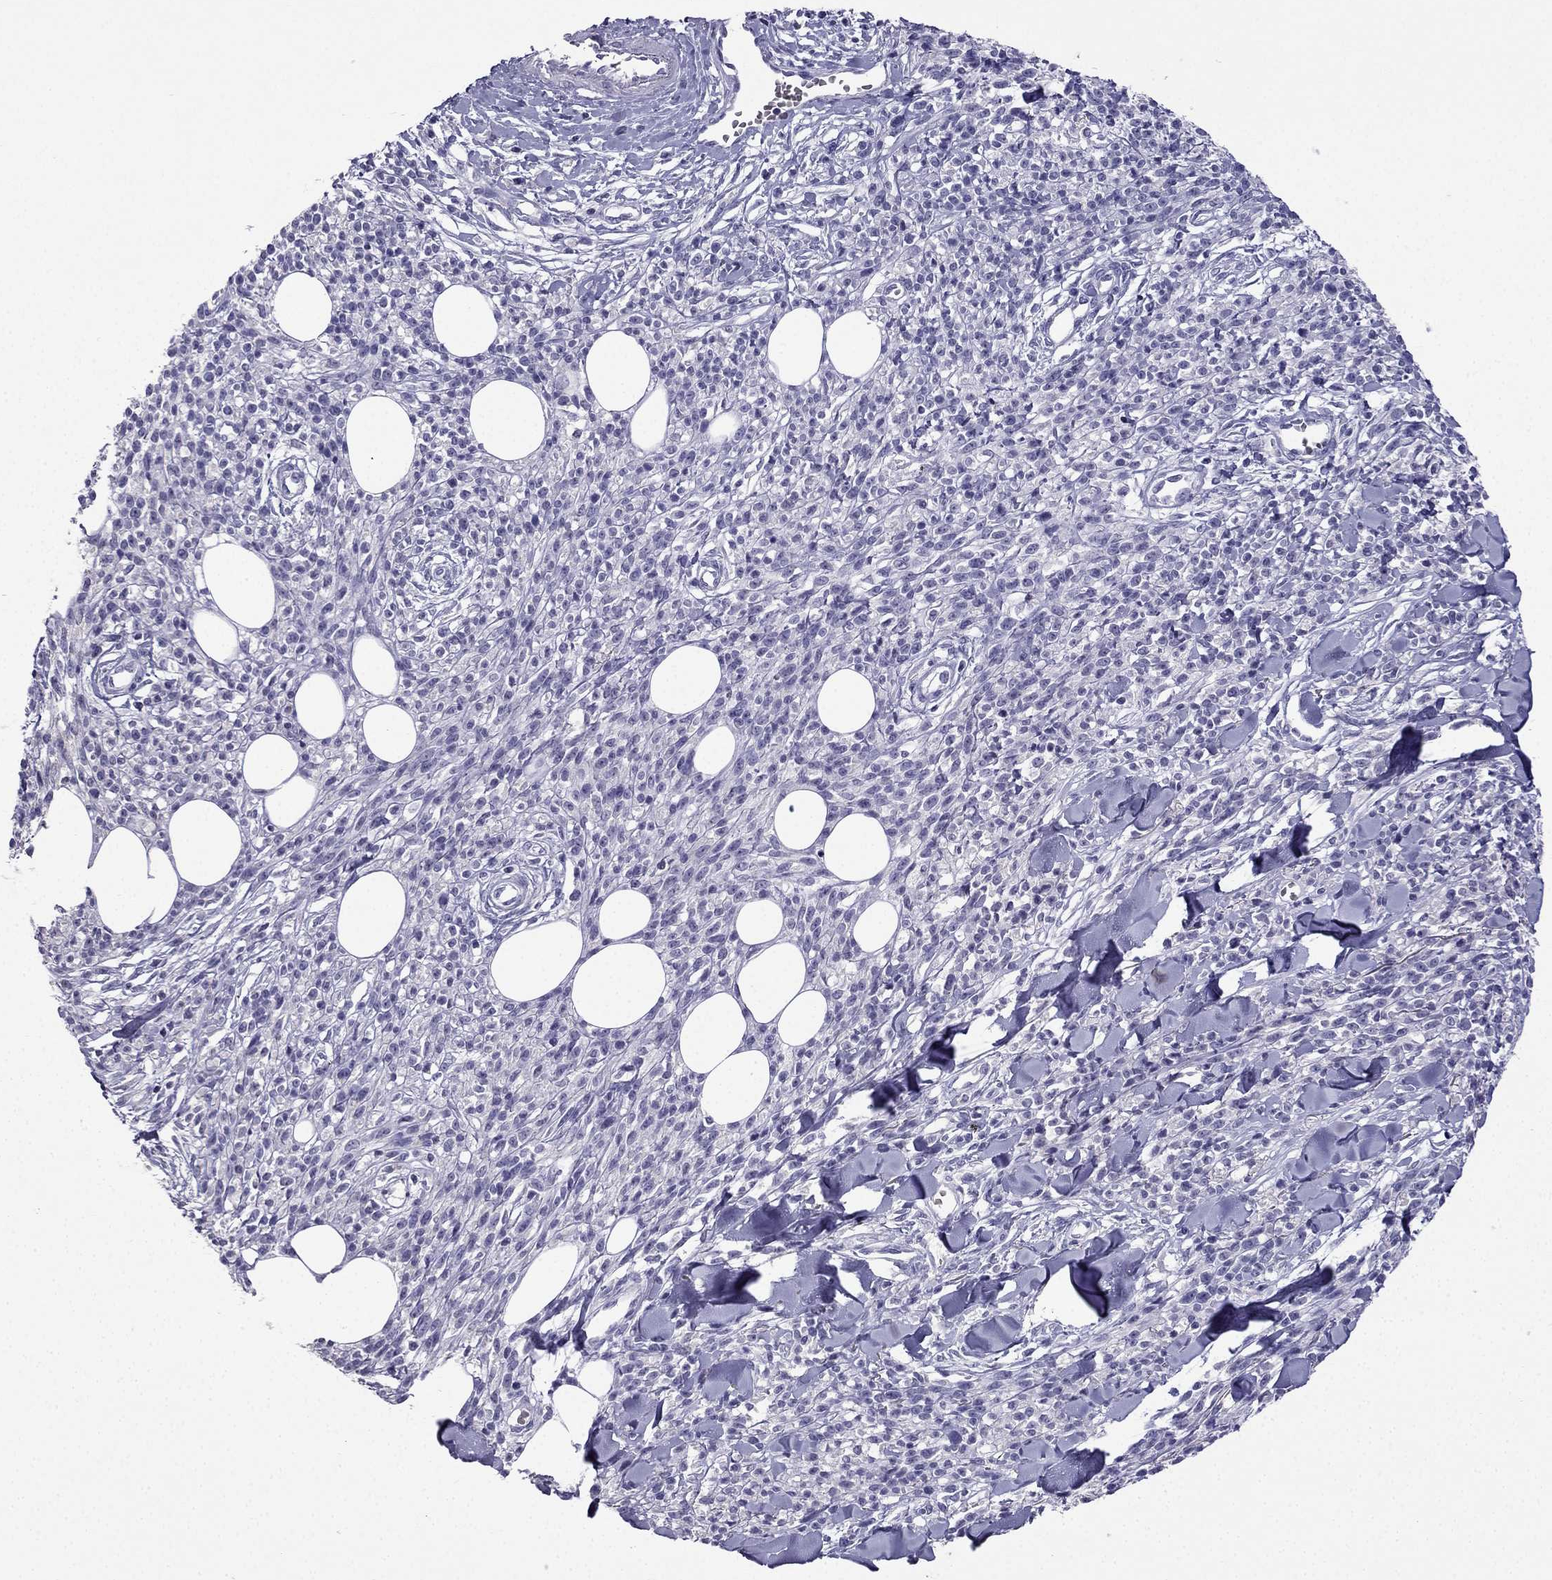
{"staining": {"intensity": "negative", "quantity": "none", "location": "none"}, "tissue": "melanoma", "cell_type": "Tumor cells", "image_type": "cancer", "snomed": [{"axis": "morphology", "description": "Malignant melanoma, NOS"}, {"axis": "topography", "description": "Skin"}, {"axis": "topography", "description": "Skin of trunk"}], "caption": "Immunohistochemistry histopathology image of human melanoma stained for a protein (brown), which exhibits no expression in tumor cells. (DAB (3,3'-diaminobenzidine) IHC with hematoxylin counter stain).", "gene": "NPTX1", "patient": {"sex": "male", "age": 74}}